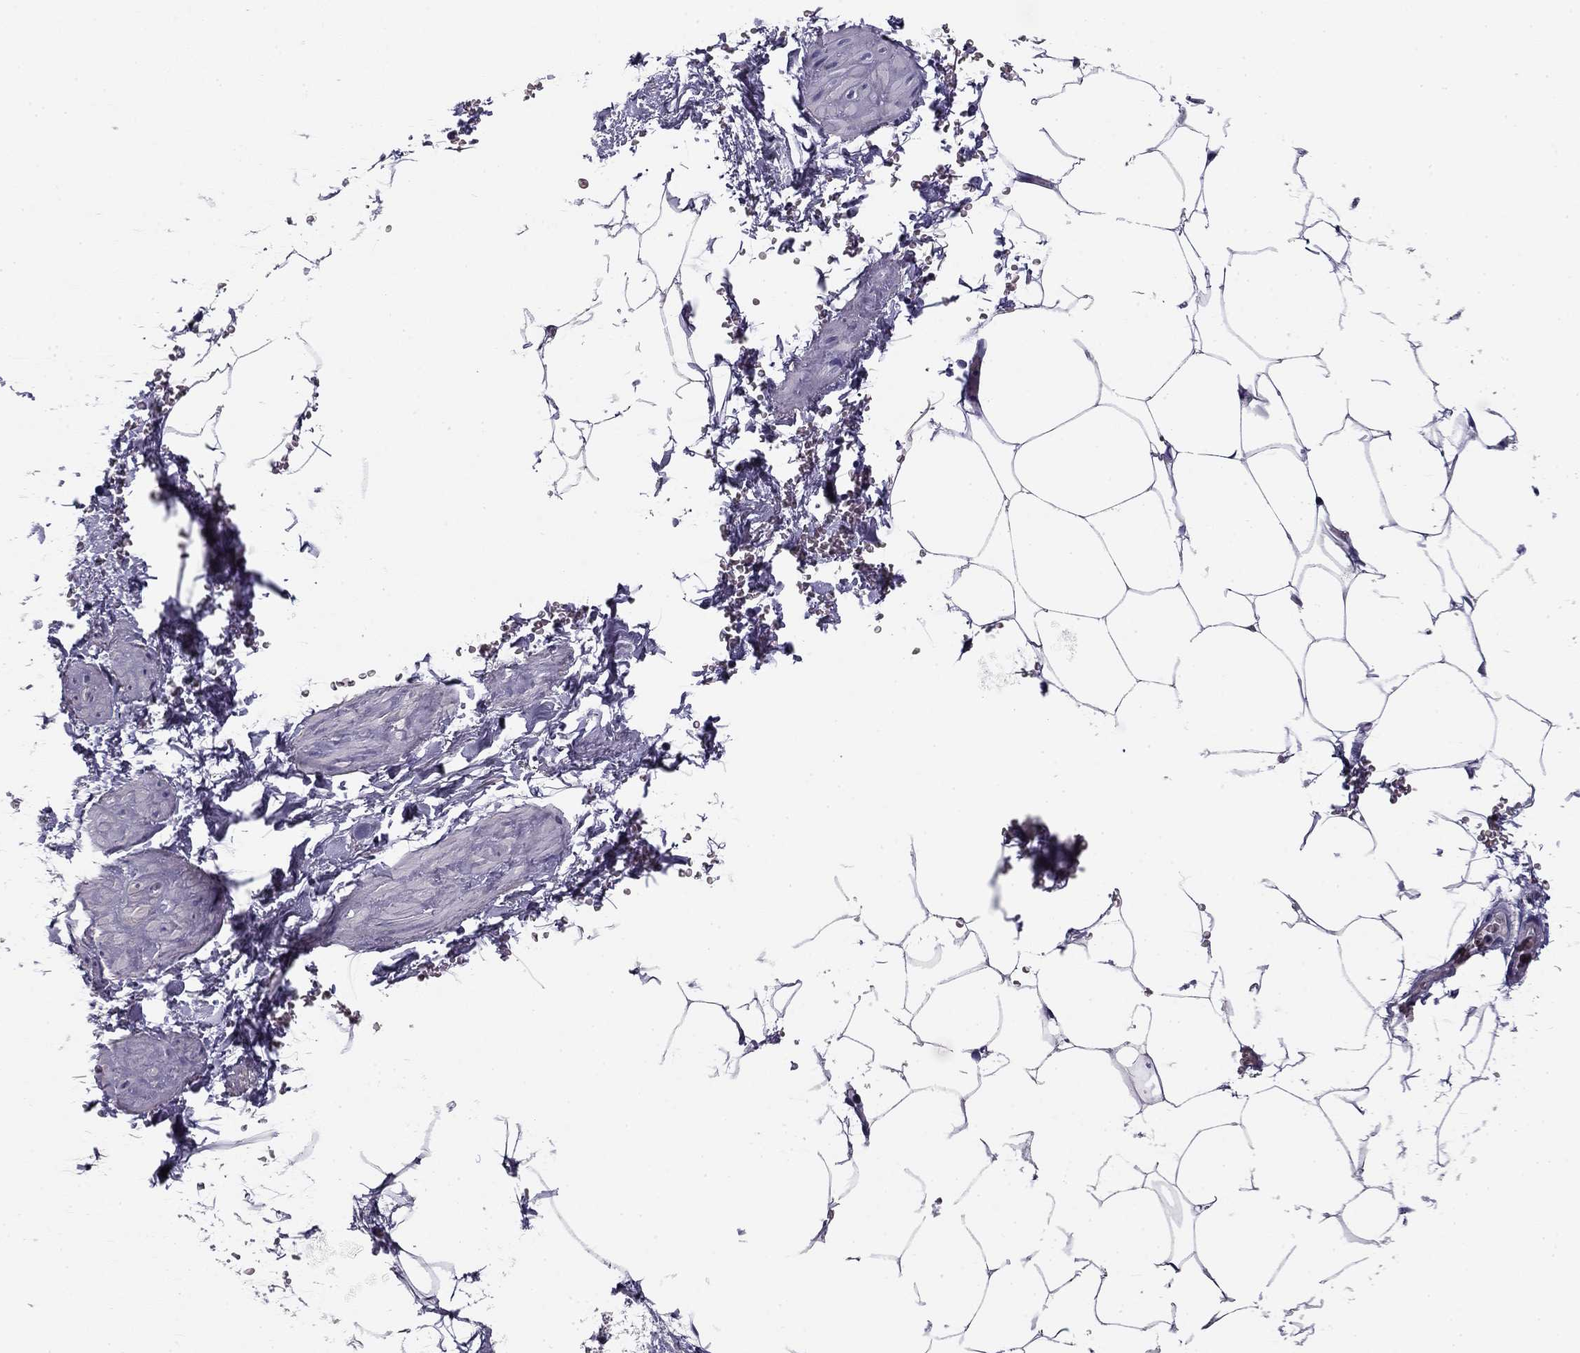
{"staining": {"intensity": "negative", "quantity": "none", "location": "none"}, "tissue": "adipose tissue", "cell_type": "Adipocytes", "image_type": "normal", "snomed": [{"axis": "morphology", "description": "Normal tissue, NOS"}, {"axis": "topography", "description": "Soft tissue"}, {"axis": "topography", "description": "Adipose tissue"}, {"axis": "topography", "description": "Vascular tissue"}, {"axis": "topography", "description": "Peripheral nerve tissue"}], "caption": "Protein analysis of normal adipose tissue shows no significant staining in adipocytes. The staining was performed using DAB (3,3'-diaminobenzidine) to visualize the protein expression in brown, while the nuclei were stained in blue with hematoxylin (Magnification: 20x).", "gene": "FLNC", "patient": {"sex": "male", "age": 68}}